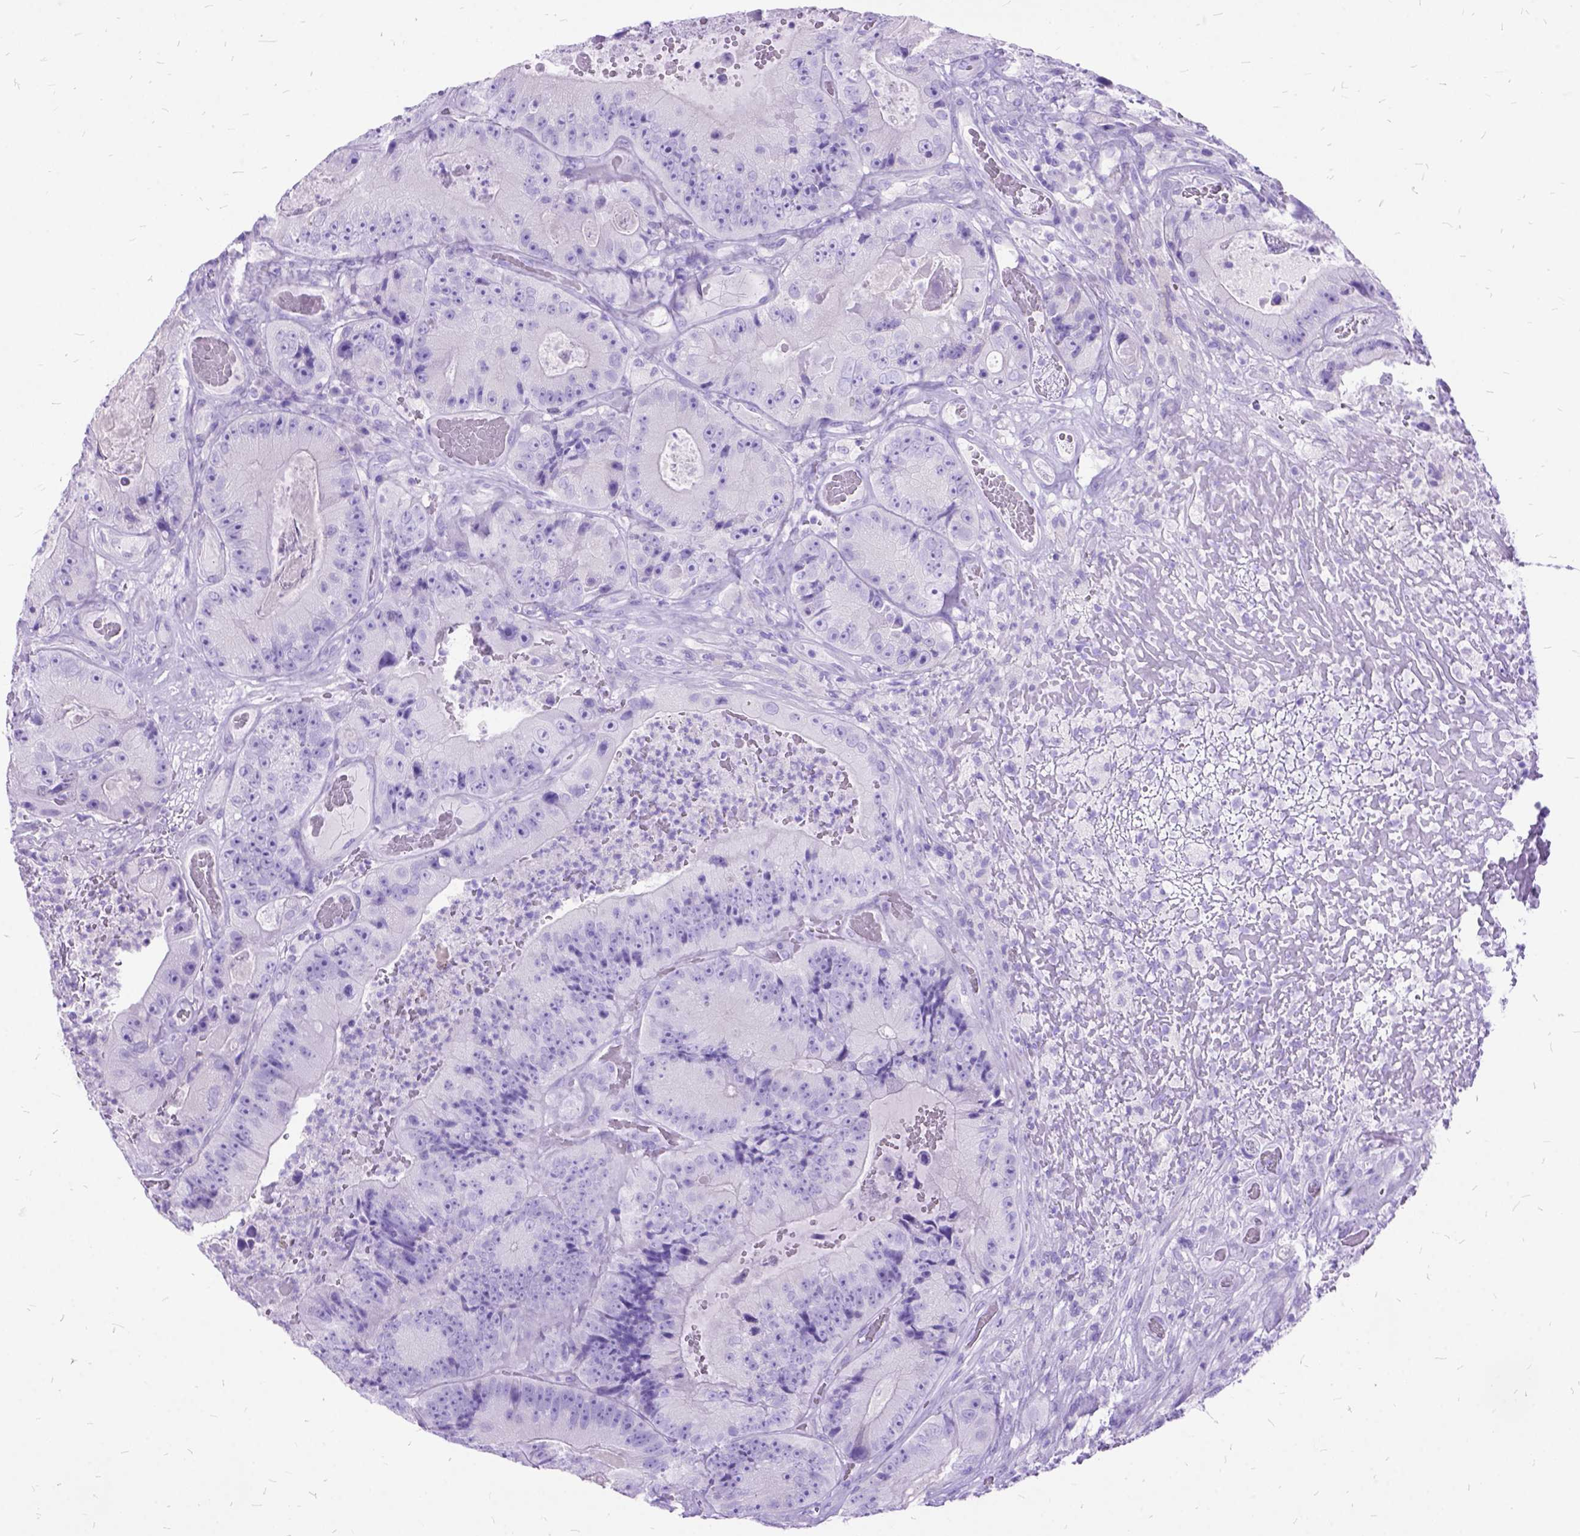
{"staining": {"intensity": "negative", "quantity": "none", "location": "none"}, "tissue": "colorectal cancer", "cell_type": "Tumor cells", "image_type": "cancer", "snomed": [{"axis": "morphology", "description": "Adenocarcinoma, NOS"}, {"axis": "topography", "description": "Colon"}], "caption": "Tumor cells are negative for brown protein staining in adenocarcinoma (colorectal).", "gene": "DNAH2", "patient": {"sex": "female", "age": 86}}